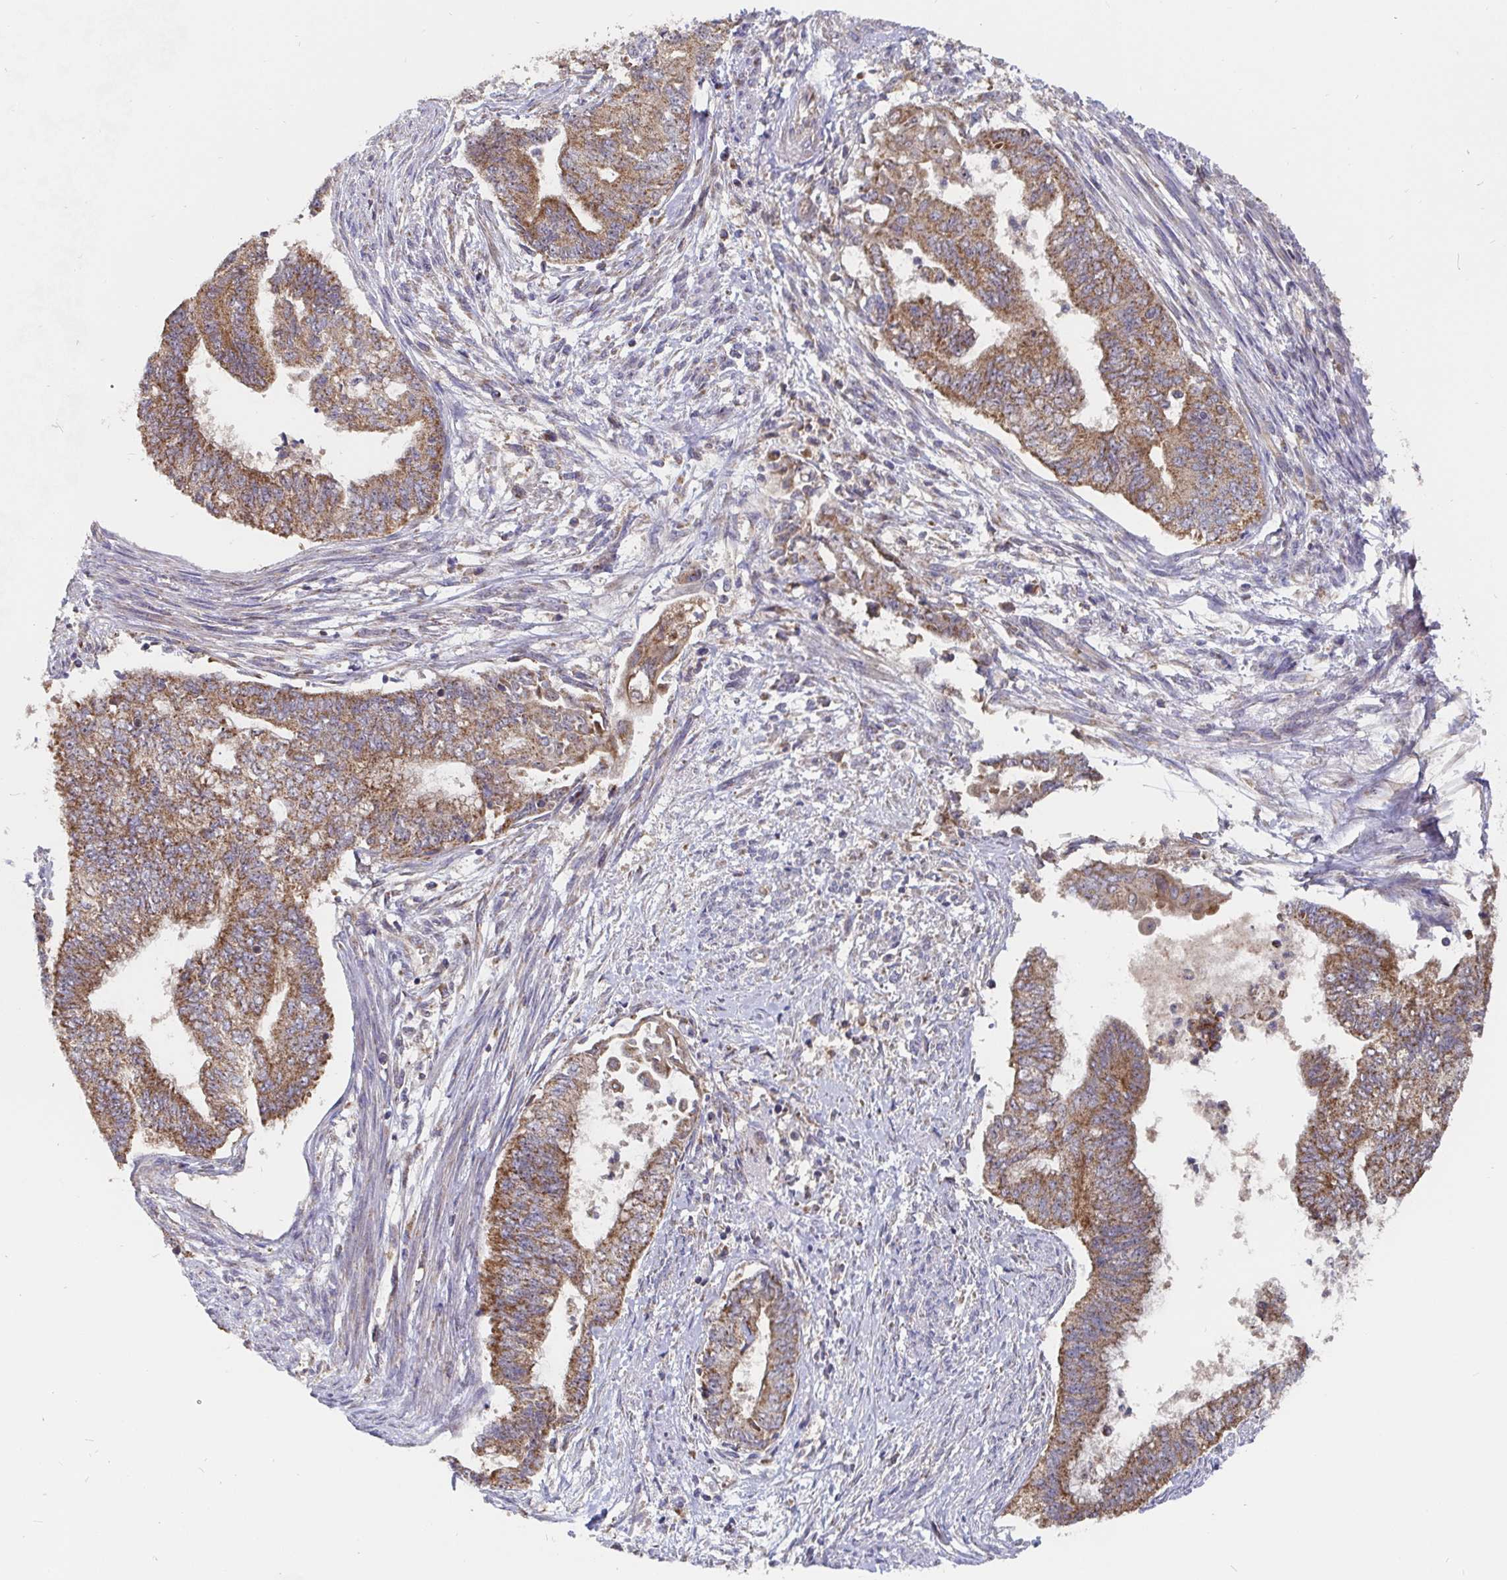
{"staining": {"intensity": "moderate", "quantity": ">75%", "location": "cytoplasmic/membranous"}, "tissue": "endometrial cancer", "cell_type": "Tumor cells", "image_type": "cancer", "snomed": [{"axis": "morphology", "description": "Adenocarcinoma, NOS"}, {"axis": "topography", "description": "Endometrium"}], "caption": "Protein staining displays moderate cytoplasmic/membranous positivity in about >75% of tumor cells in adenocarcinoma (endometrial).", "gene": "PDF", "patient": {"sex": "female", "age": 65}}